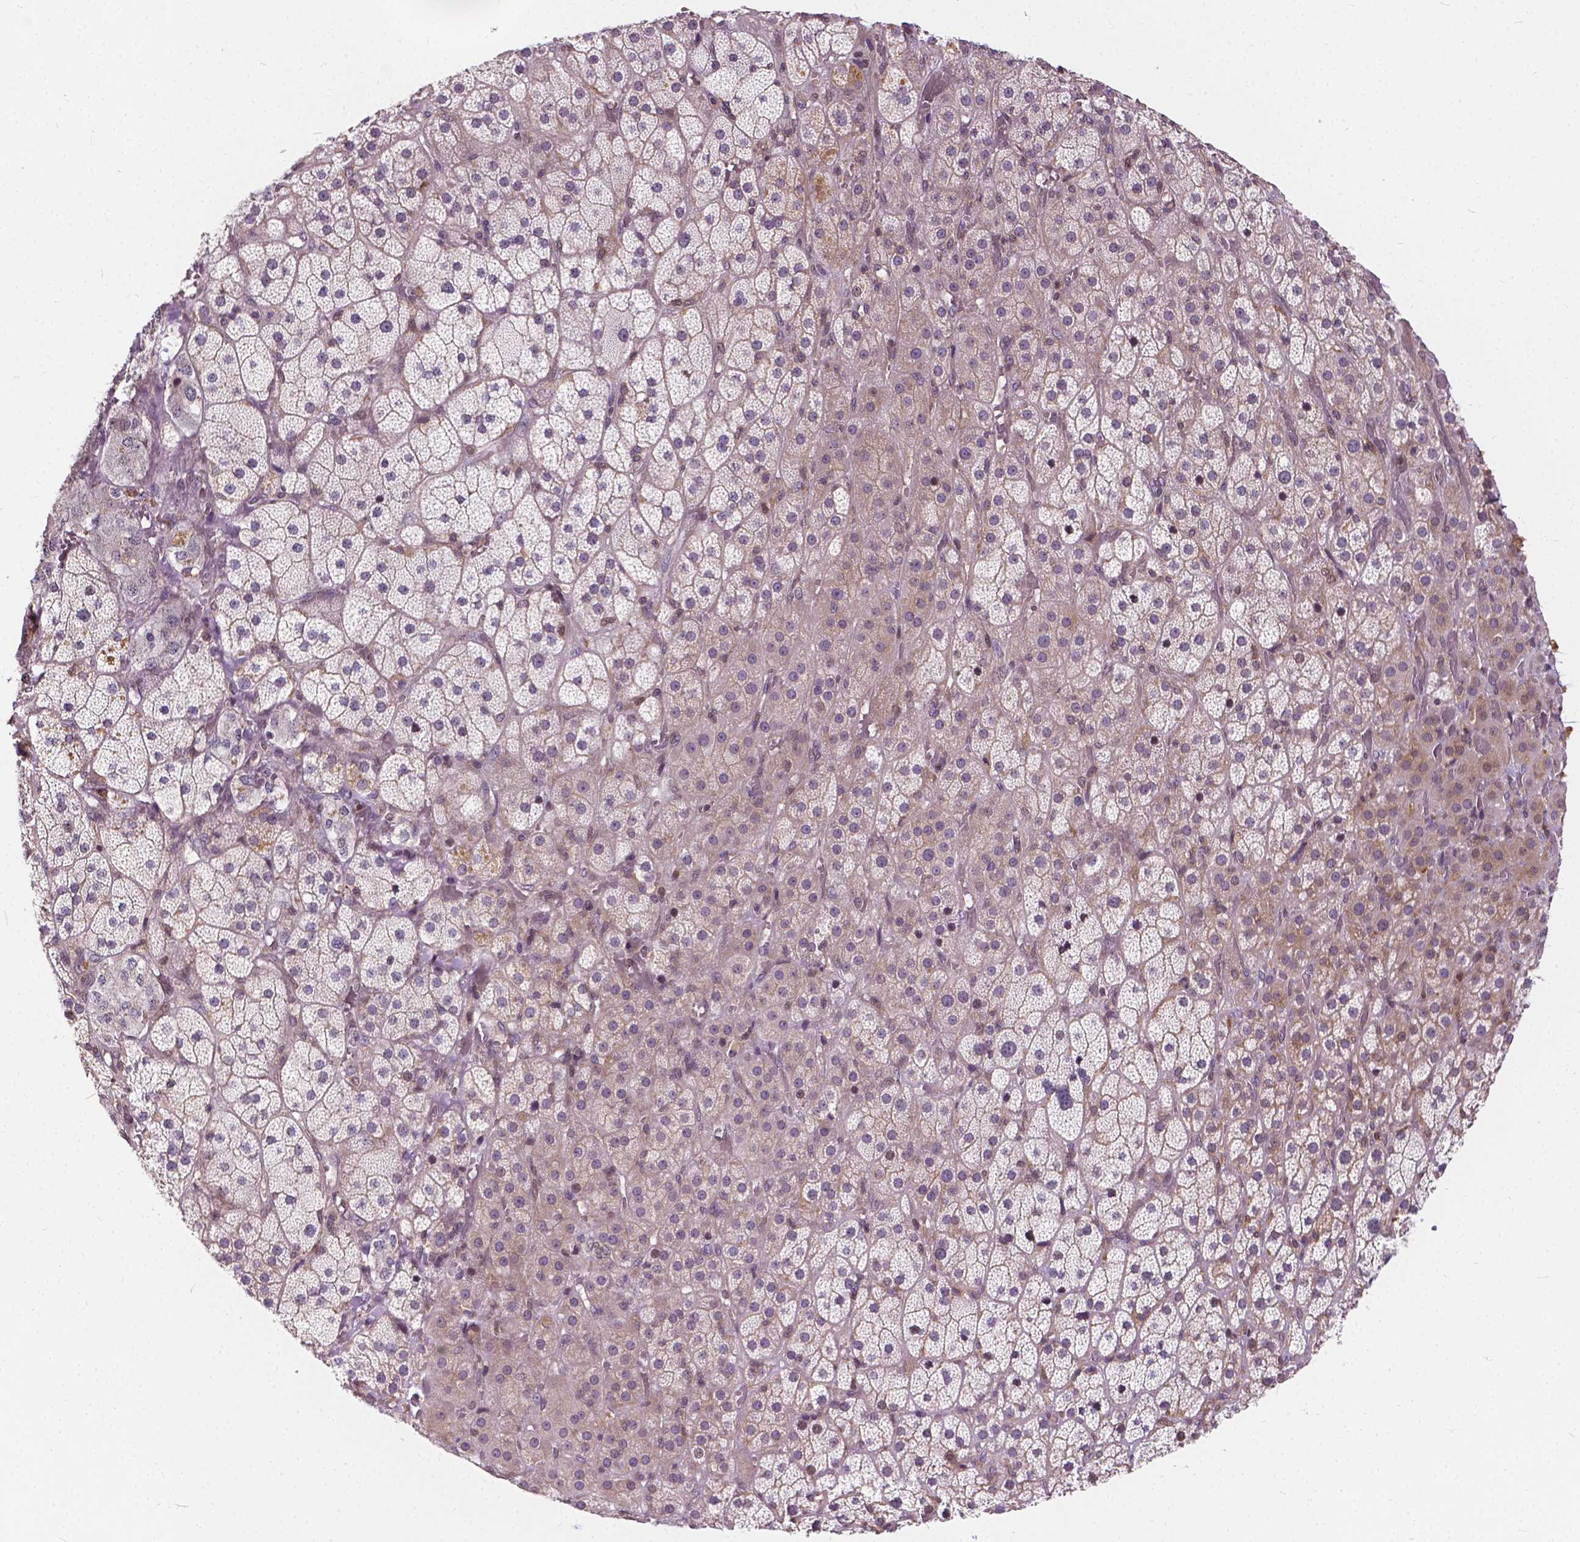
{"staining": {"intensity": "moderate", "quantity": "<25%", "location": "cytoplasmic/membranous,nuclear"}, "tissue": "adrenal gland", "cell_type": "Glandular cells", "image_type": "normal", "snomed": [{"axis": "morphology", "description": "Normal tissue, NOS"}, {"axis": "topography", "description": "Adrenal gland"}], "caption": "This is an image of IHC staining of normal adrenal gland, which shows moderate staining in the cytoplasmic/membranous,nuclear of glandular cells.", "gene": "INPP5E", "patient": {"sex": "male", "age": 57}}